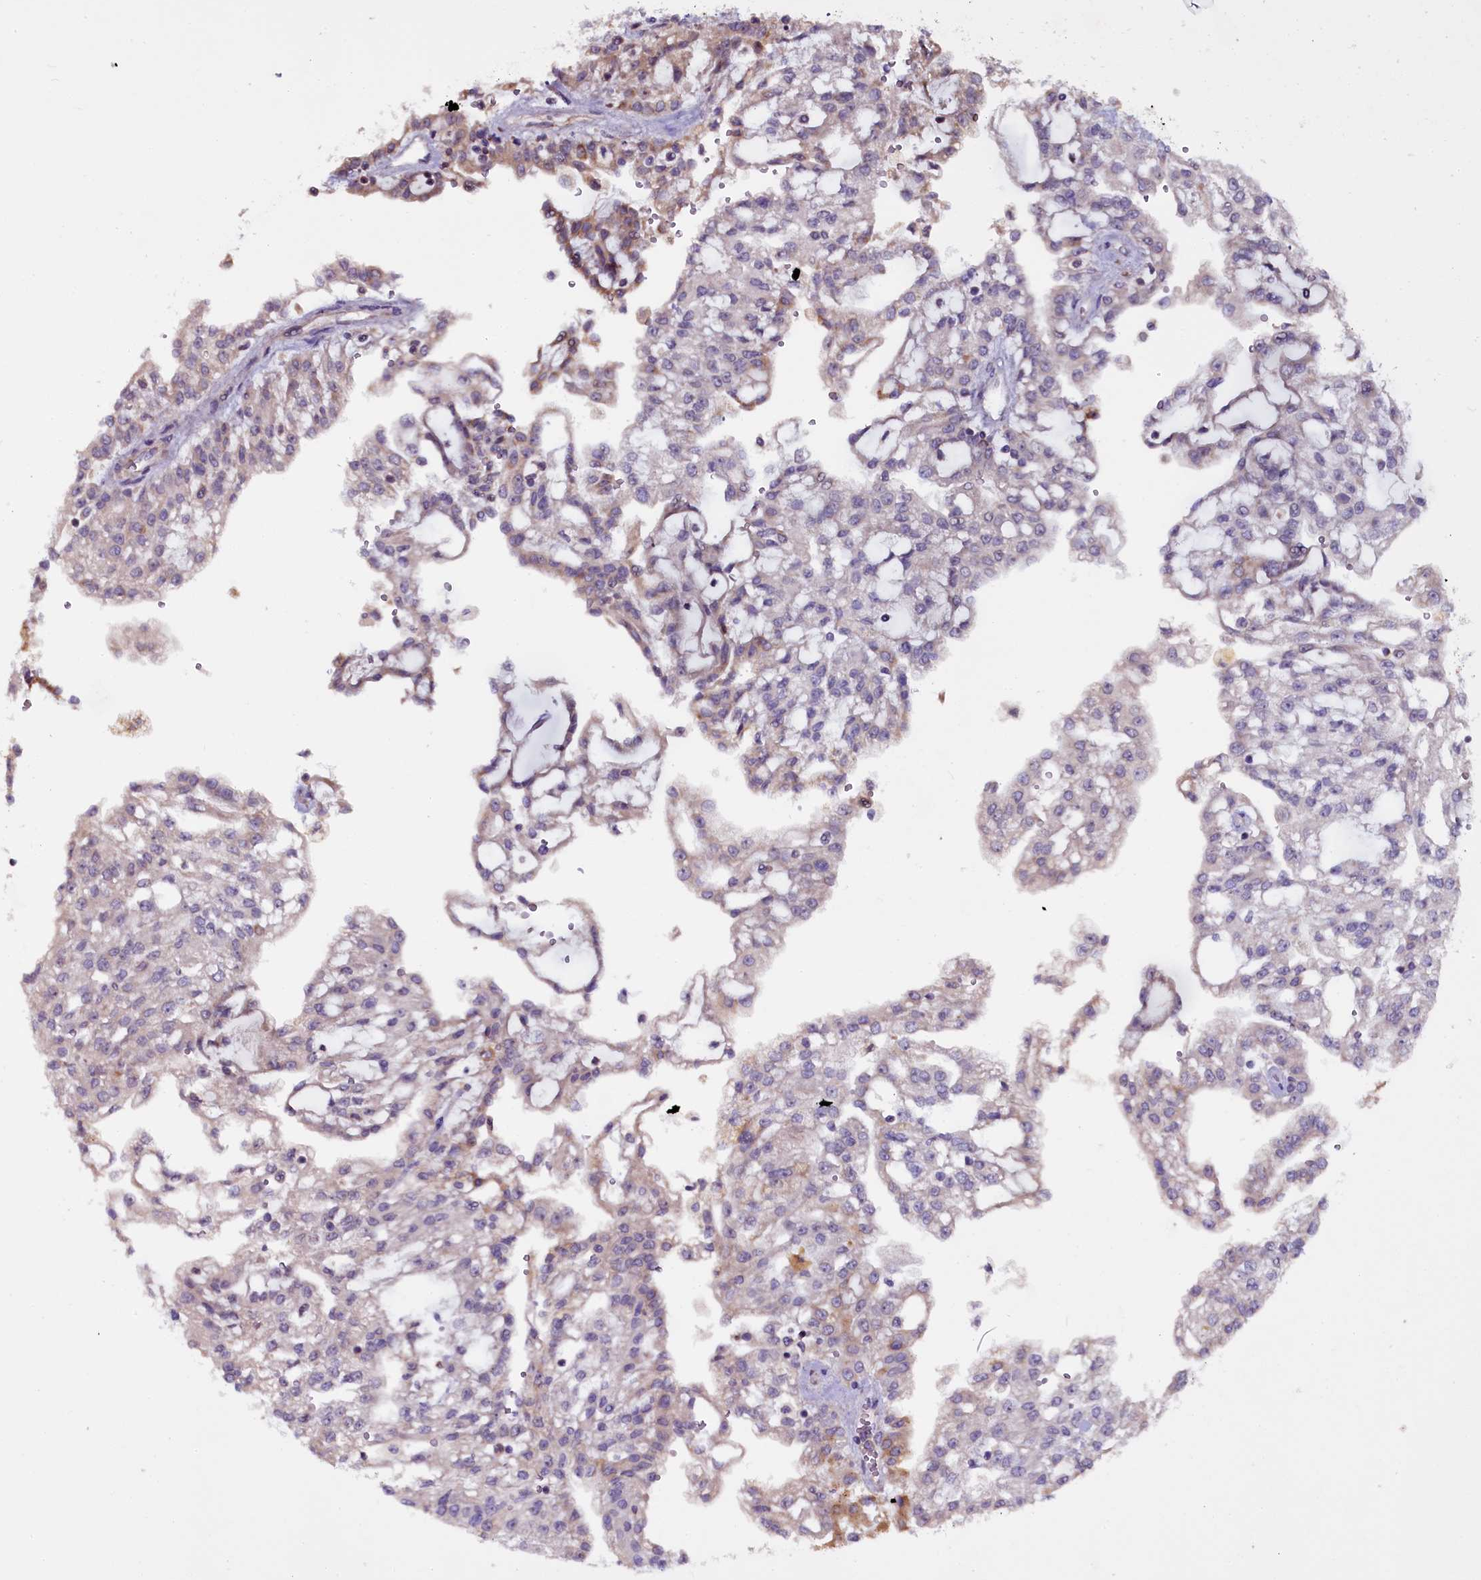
{"staining": {"intensity": "negative", "quantity": "none", "location": "none"}, "tissue": "renal cancer", "cell_type": "Tumor cells", "image_type": "cancer", "snomed": [{"axis": "morphology", "description": "Adenocarcinoma, NOS"}, {"axis": "topography", "description": "Kidney"}], "caption": "DAB (3,3'-diaminobenzidine) immunohistochemical staining of renal cancer (adenocarcinoma) displays no significant expression in tumor cells.", "gene": "NAA80", "patient": {"sex": "male", "age": 63}}